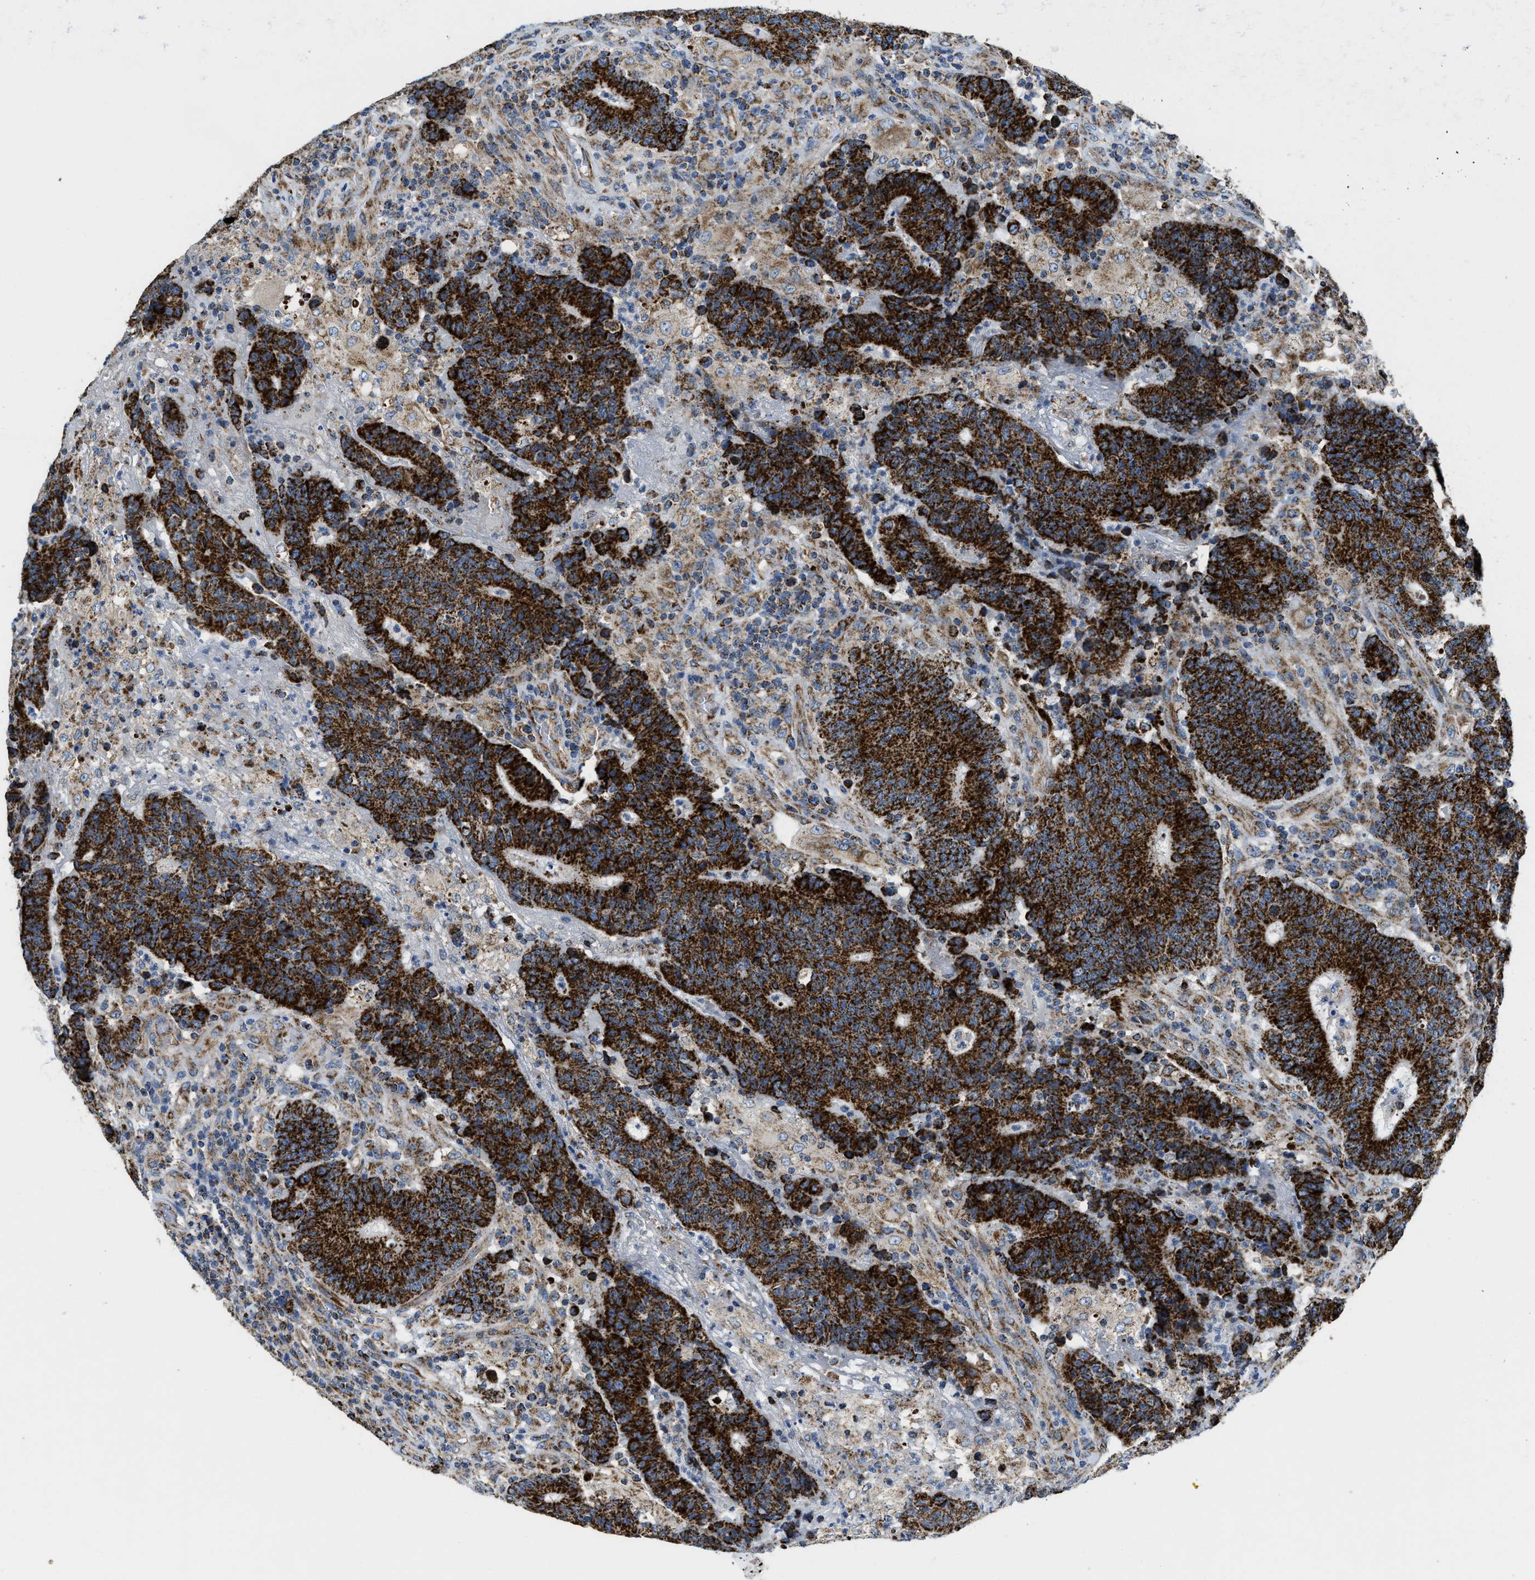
{"staining": {"intensity": "strong", "quantity": ">75%", "location": "cytoplasmic/membranous"}, "tissue": "colorectal cancer", "cell_type": "Tumor cells", "image_type": "cancer", "snomed": [{"axis": "morphology", "description": "Normal tissue, NOS"}, {"axis": "morphology", "description": "Adenocarcinoma, NOS"}, {"axis": "topography", "description": "Colon"}], "caption": "An IHC image of tumor tissue is shown. Protein staining in brown shows strong cytoplasmic/membranous positivity in colorectal cancer within tumor cells. The protein is shown in brown color, while the nuclei are stained blue.", "gene": "STK33", "patient": {"sex": "female", "age": 75}}